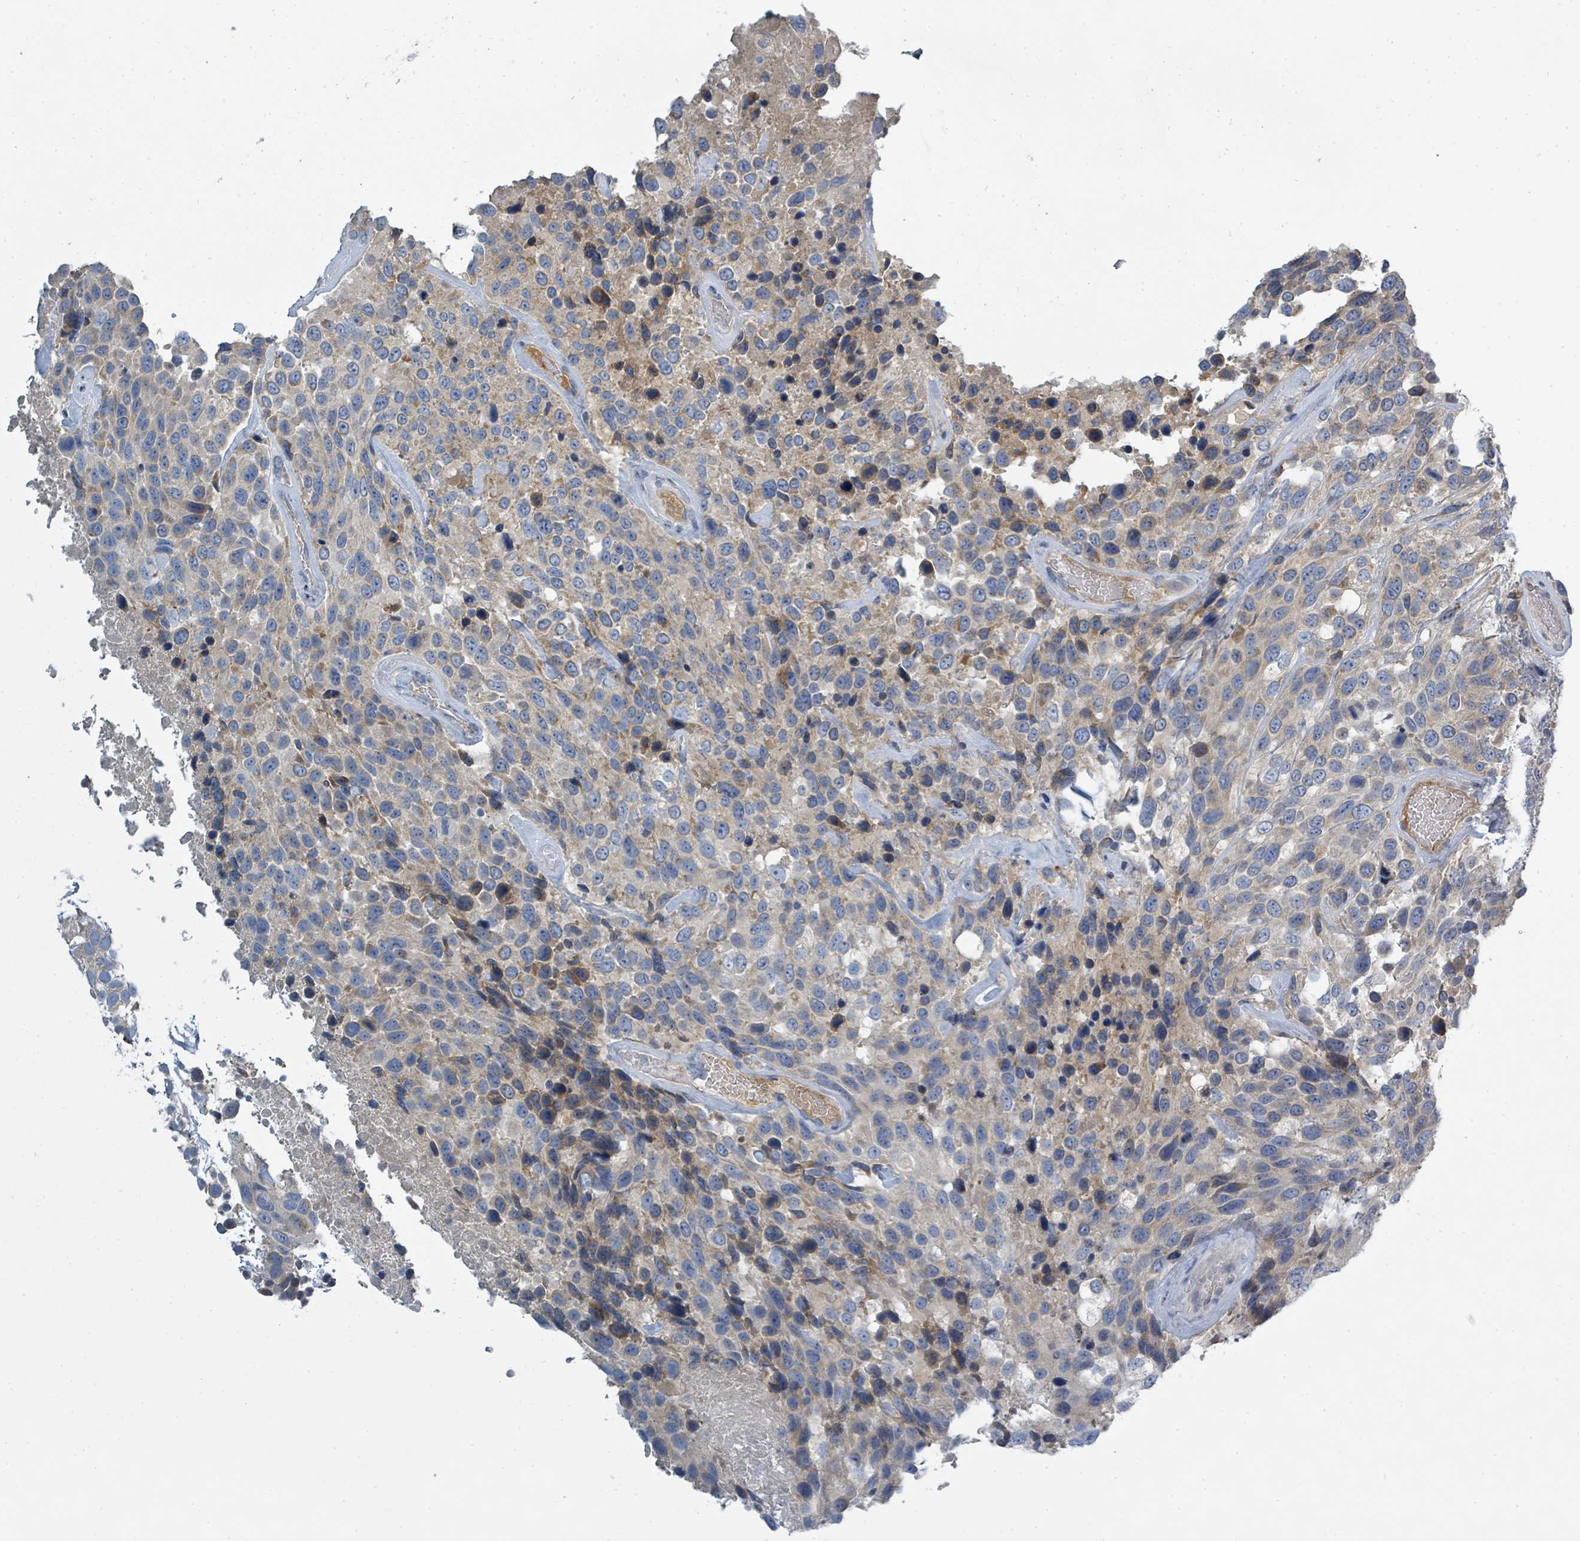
{"staining": {"intensity": "weak", "quantity": "25%-75%", "location": "cytoplasmic/membranous"}, "tissue": "urothelial cancer", "cell_type": "Tumor cells", "image_type": "cancer", "snomed": [{"axis": "morphology", "description": "Urothelial carcinoma, High grade"}, {"axis": "topography", "description": "Urinary bladder"}], "caption": "Tumor cells exhibit weak cytoplasmic/membranous positivity in approximately 25%-75% of cells in urothelial cancer.", "gene": "SLC25A23", "patient": {"sex": "male", "age": 56}}